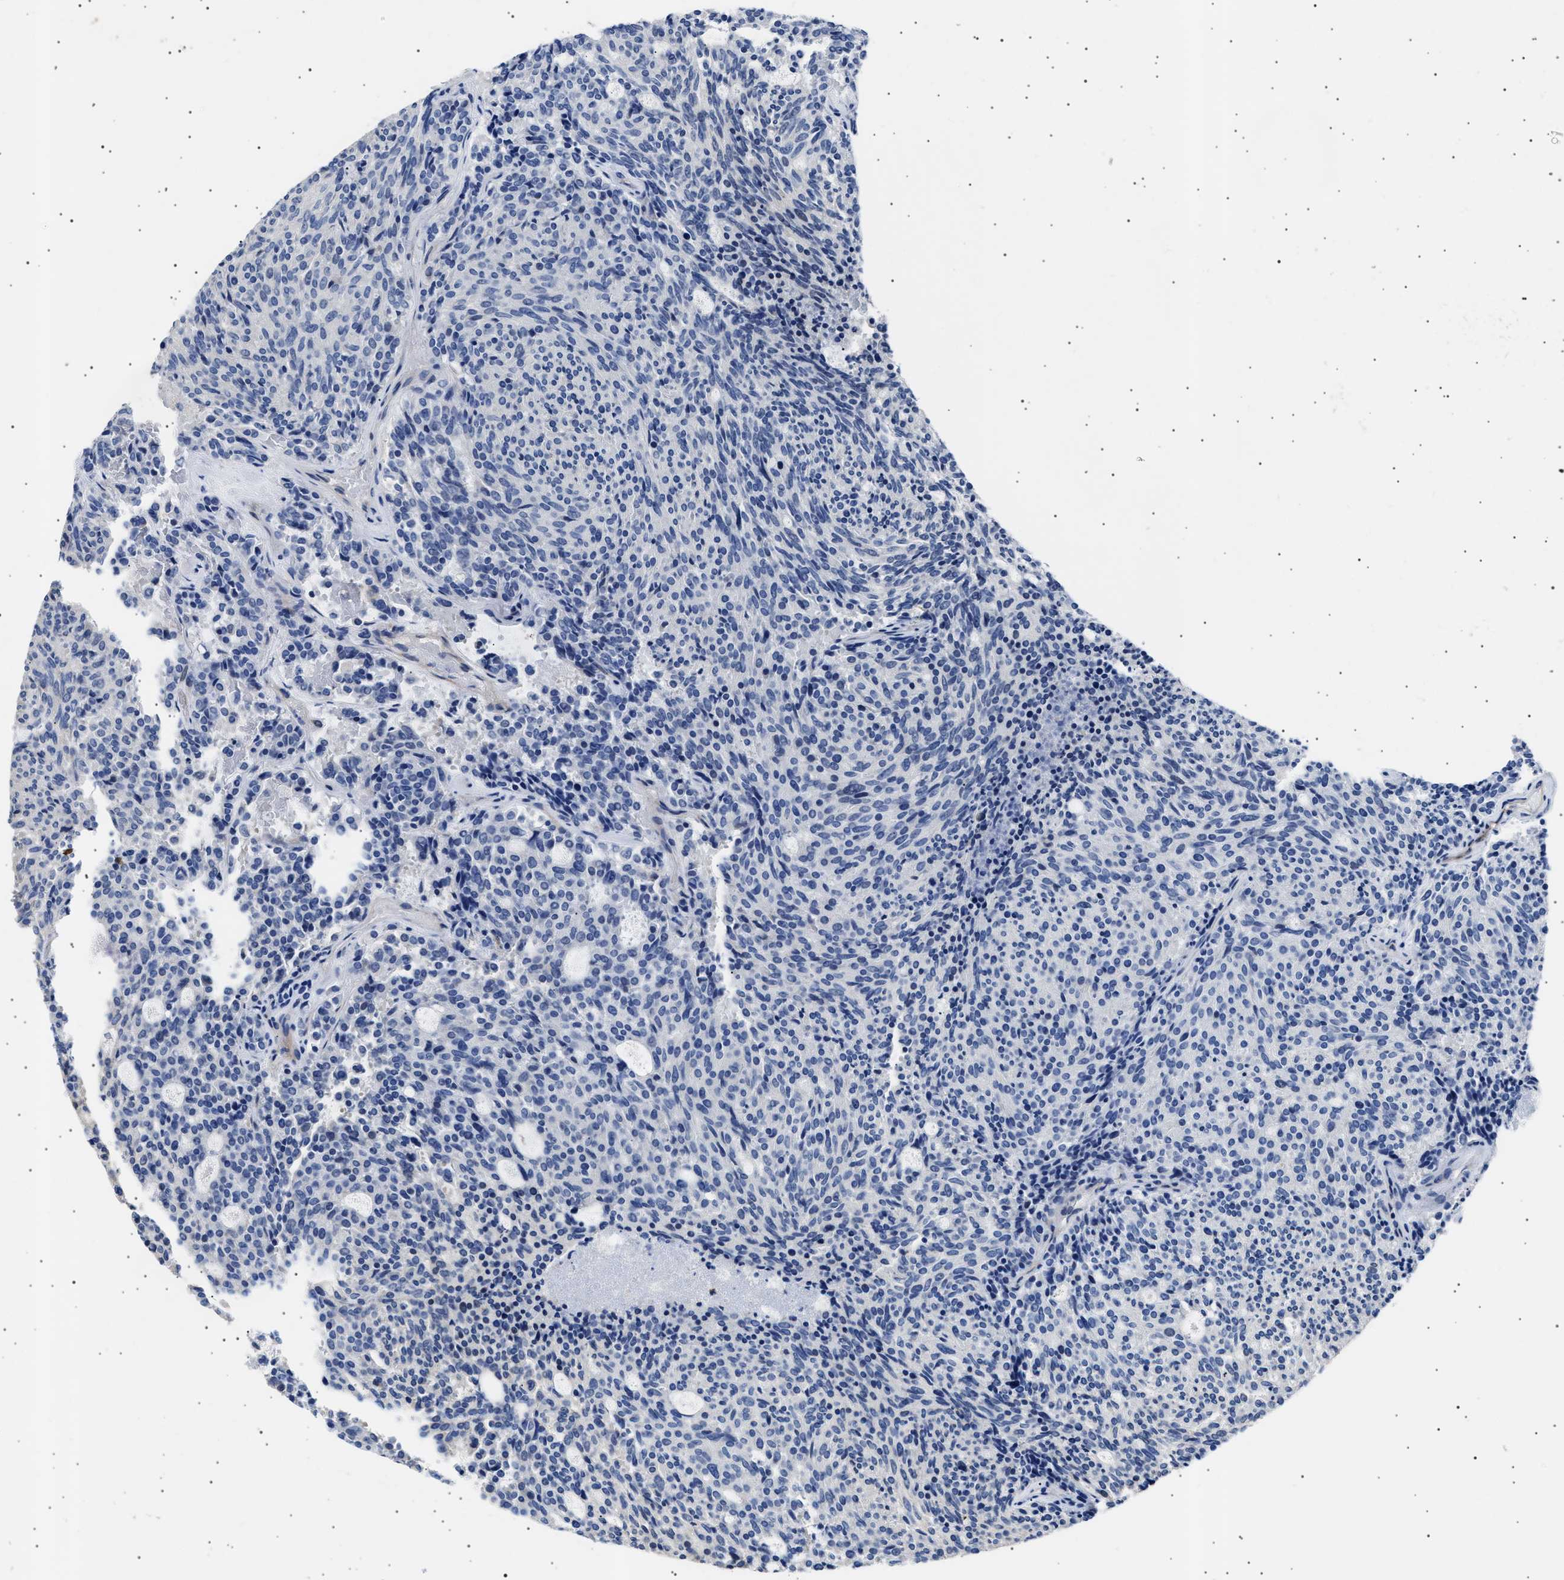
{"staining": {"intensity": "negative", "quantity": "none", "location": "none"}, "tissue": "carcinoid", "cell_type": "Tumor cells", "image_type": "cancer", "snomed": [{"axis": "morphology", "description": "Carcinoid, malignant, NOS"}, {"axis": "topography", "description": "Pancreas"}], "caption": "A high-resolution histopathology image shows IHC staining of carcinoid, which exhibits no significant expression in tumor cells.", "gene": "HEMGN", "patient": {"sex": "female", "age": 54}}